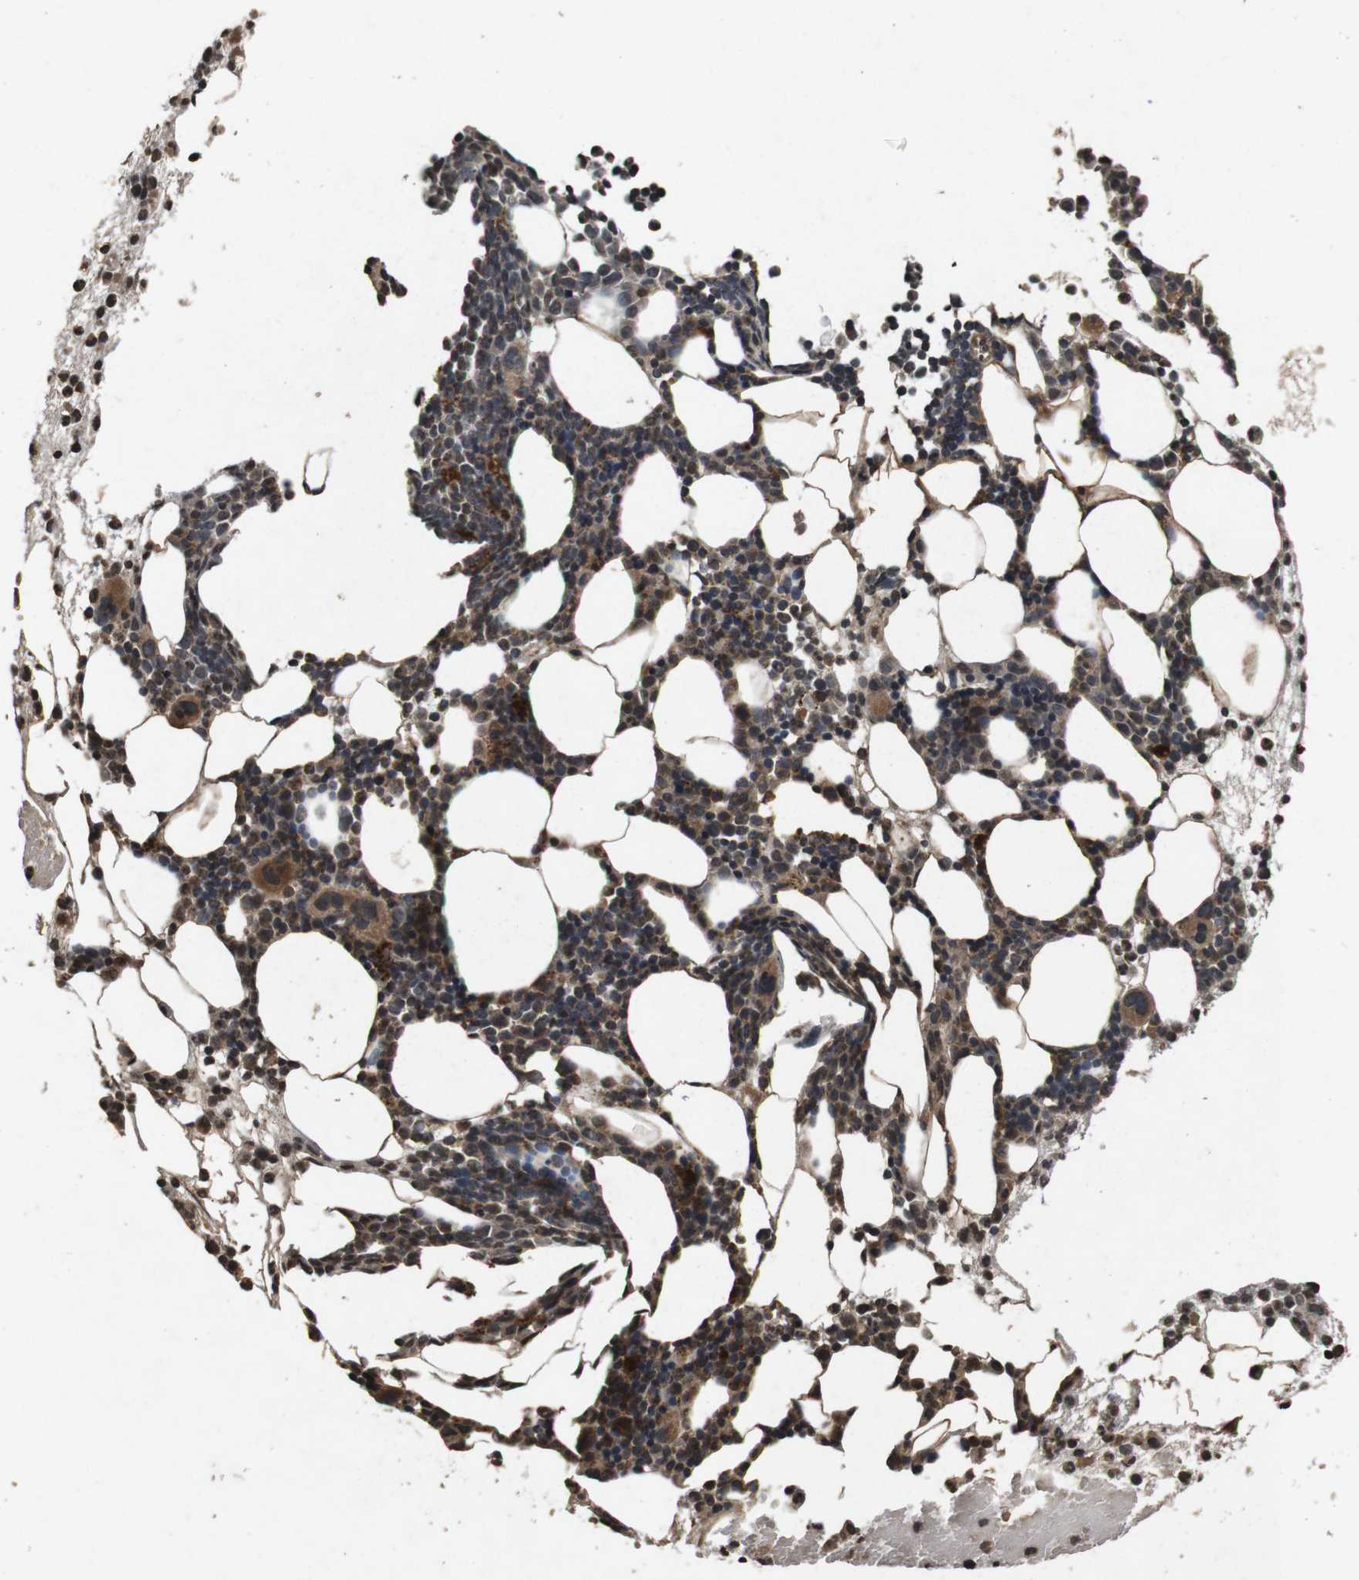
{"staining": {"intensity": "strong", "quantity": "<25%", "location": "cytoplasmic/membranous"}, "tissue": "bone marrow", "cell_type": "Hematopoietic cells", "image_type": "normal", "snomed": [{"axis": "morphology", "description": "Normal tissue, NOS"}, {"axis": "morphology", "description": "Inflammation, NOS"}, {"axis": "topography", "description": "Bone marrow"}], "caption": "Immunohistochemical staining of benign human bone marrow exhibits <25% levels of strong cytoplasmic/membranous protein staining in approximately <25% of hematopoietic cells.", "gene": "SORL1", "patient": {"sex": "female", "age": 79}}